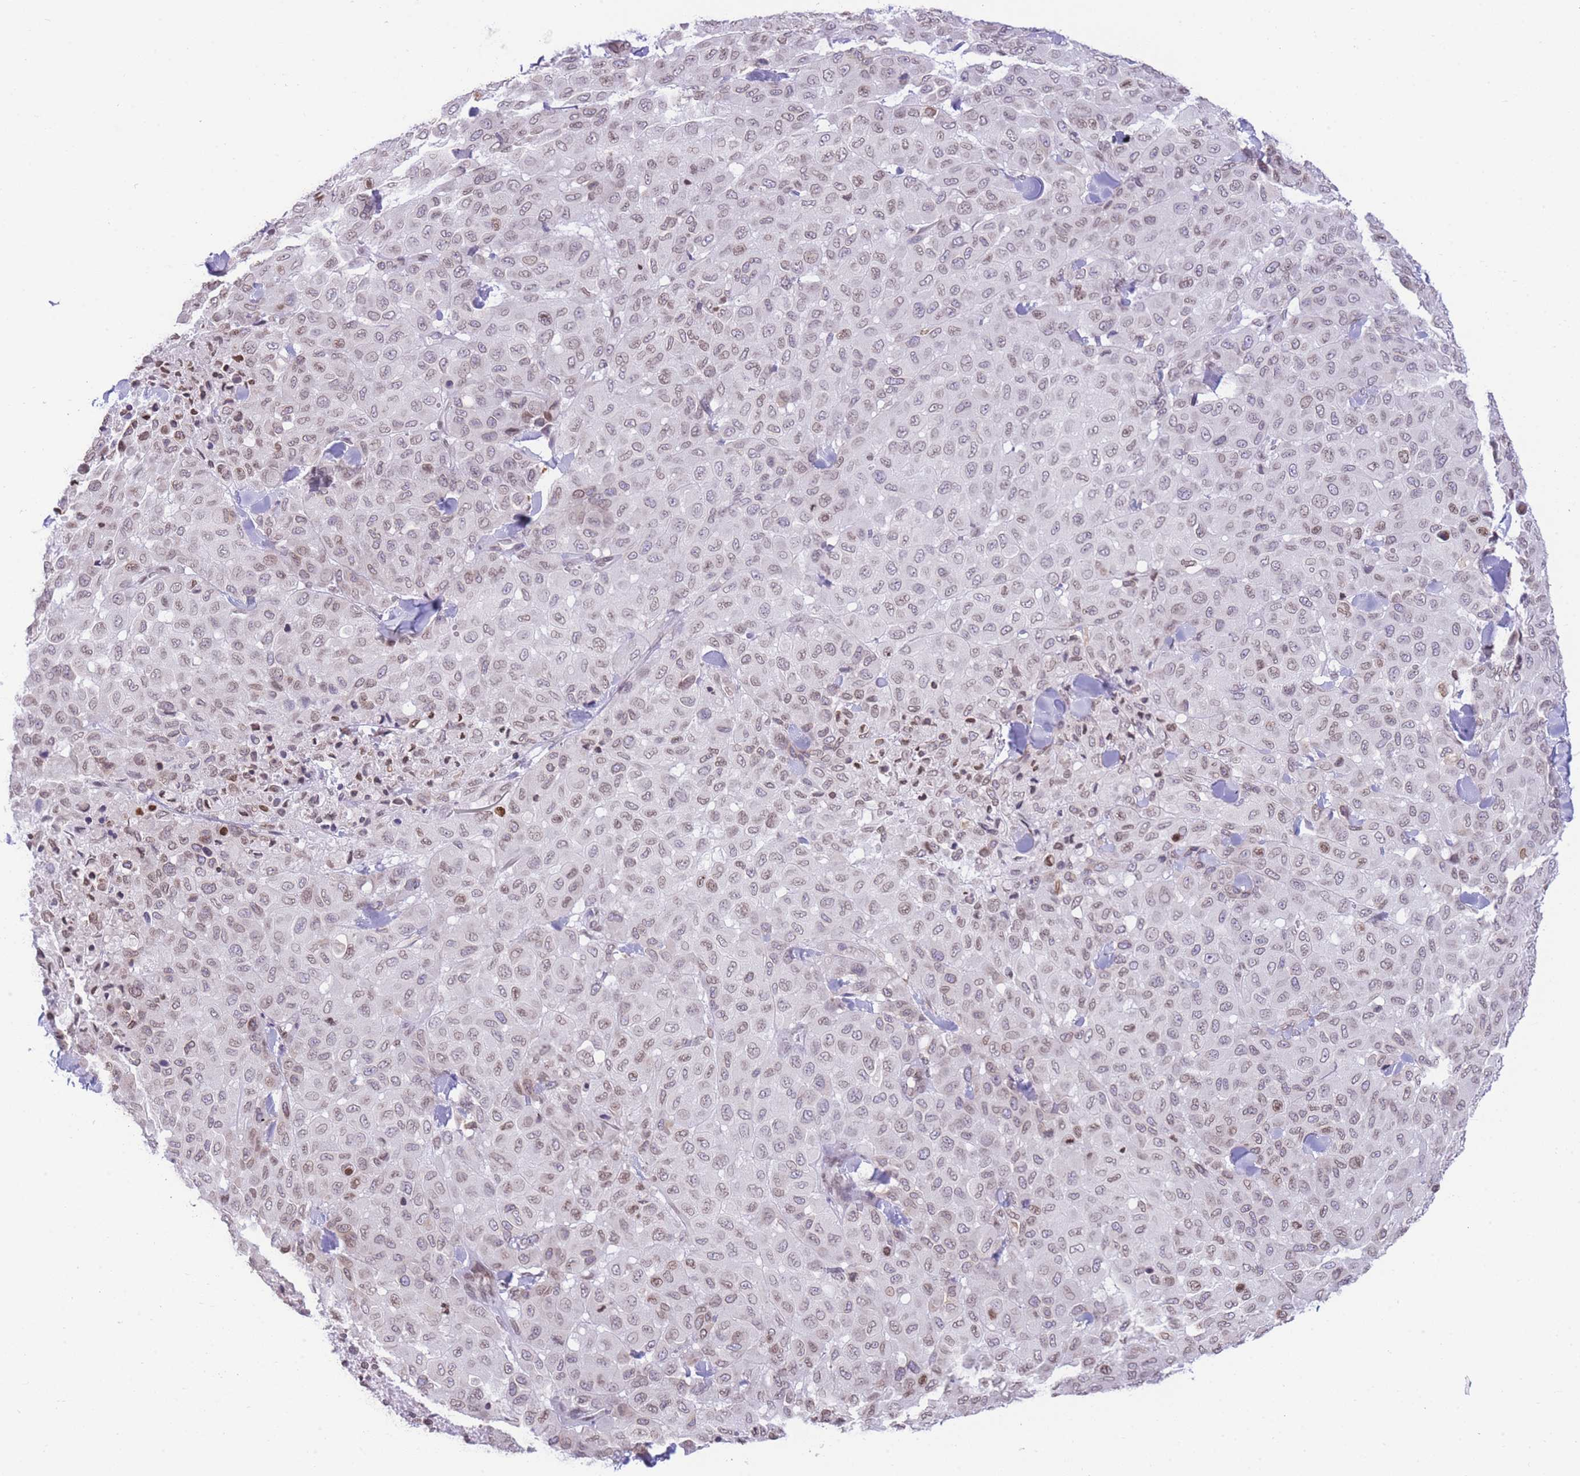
{"staining": {"intensity": "weak", "quantity": ">75%", "location": "nuclear"}, "tissue": "melanoma", "cell_type": "Tumor cells", "image_type": "cancer", "snomed": [{"axis": "morphology", "description": "Malignant melanoma, Metastatic site"}, {"axis": "topography", "description": "Skin"}], "caption": "Brown immunohistochemical staining in human malignant melanoma (metastatic site) exhibits weak nuclear expression in about >75% of tumor cells. Nuclei are stained in blue.", "gene": "OR10AD1", "patient": {"sex": "female", "age": 81}}